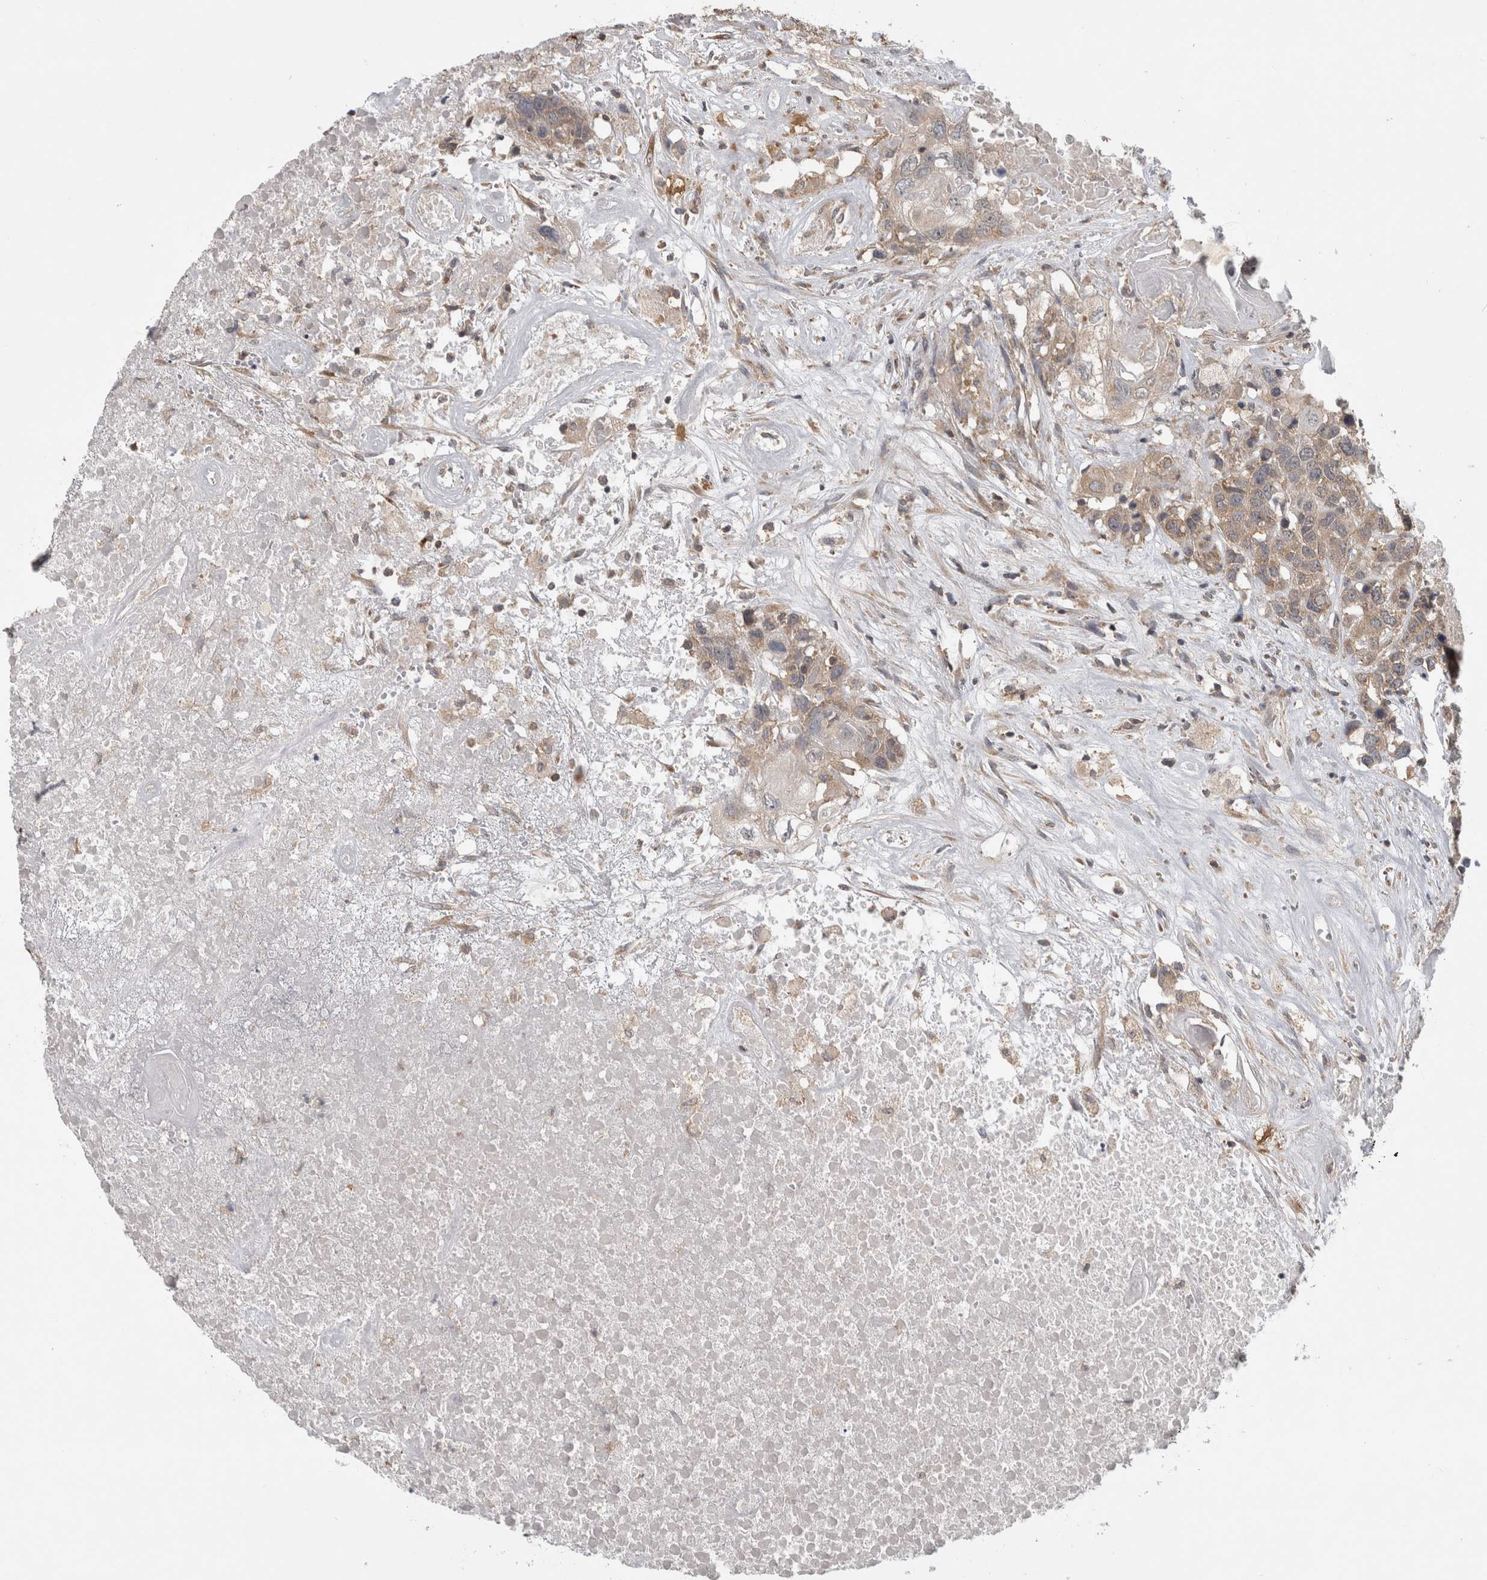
{"staining": {"intensity": "weak", "quantity": "25%-75%", "location": "cytoplasmic/membranous"}, "tissue": "head and neck cancer", "cell_type": "Tumor cells", "image_type": "cancer", "snomed": [{"axis": "morphology", "description": "Squamous cell carcinoma, NOS"}, {"axis": "topography", "description": "Head-Neck"}], "caption": "The image exhibits immunohistochemical staining of head and neck squamous cell carcinoma. There is weak cytoplasmic/membranous staining is appreciated in about 25%-75% of tumor cells.", "gene": "ATXN2", "patient": {"sex": "male", "age": 66}}